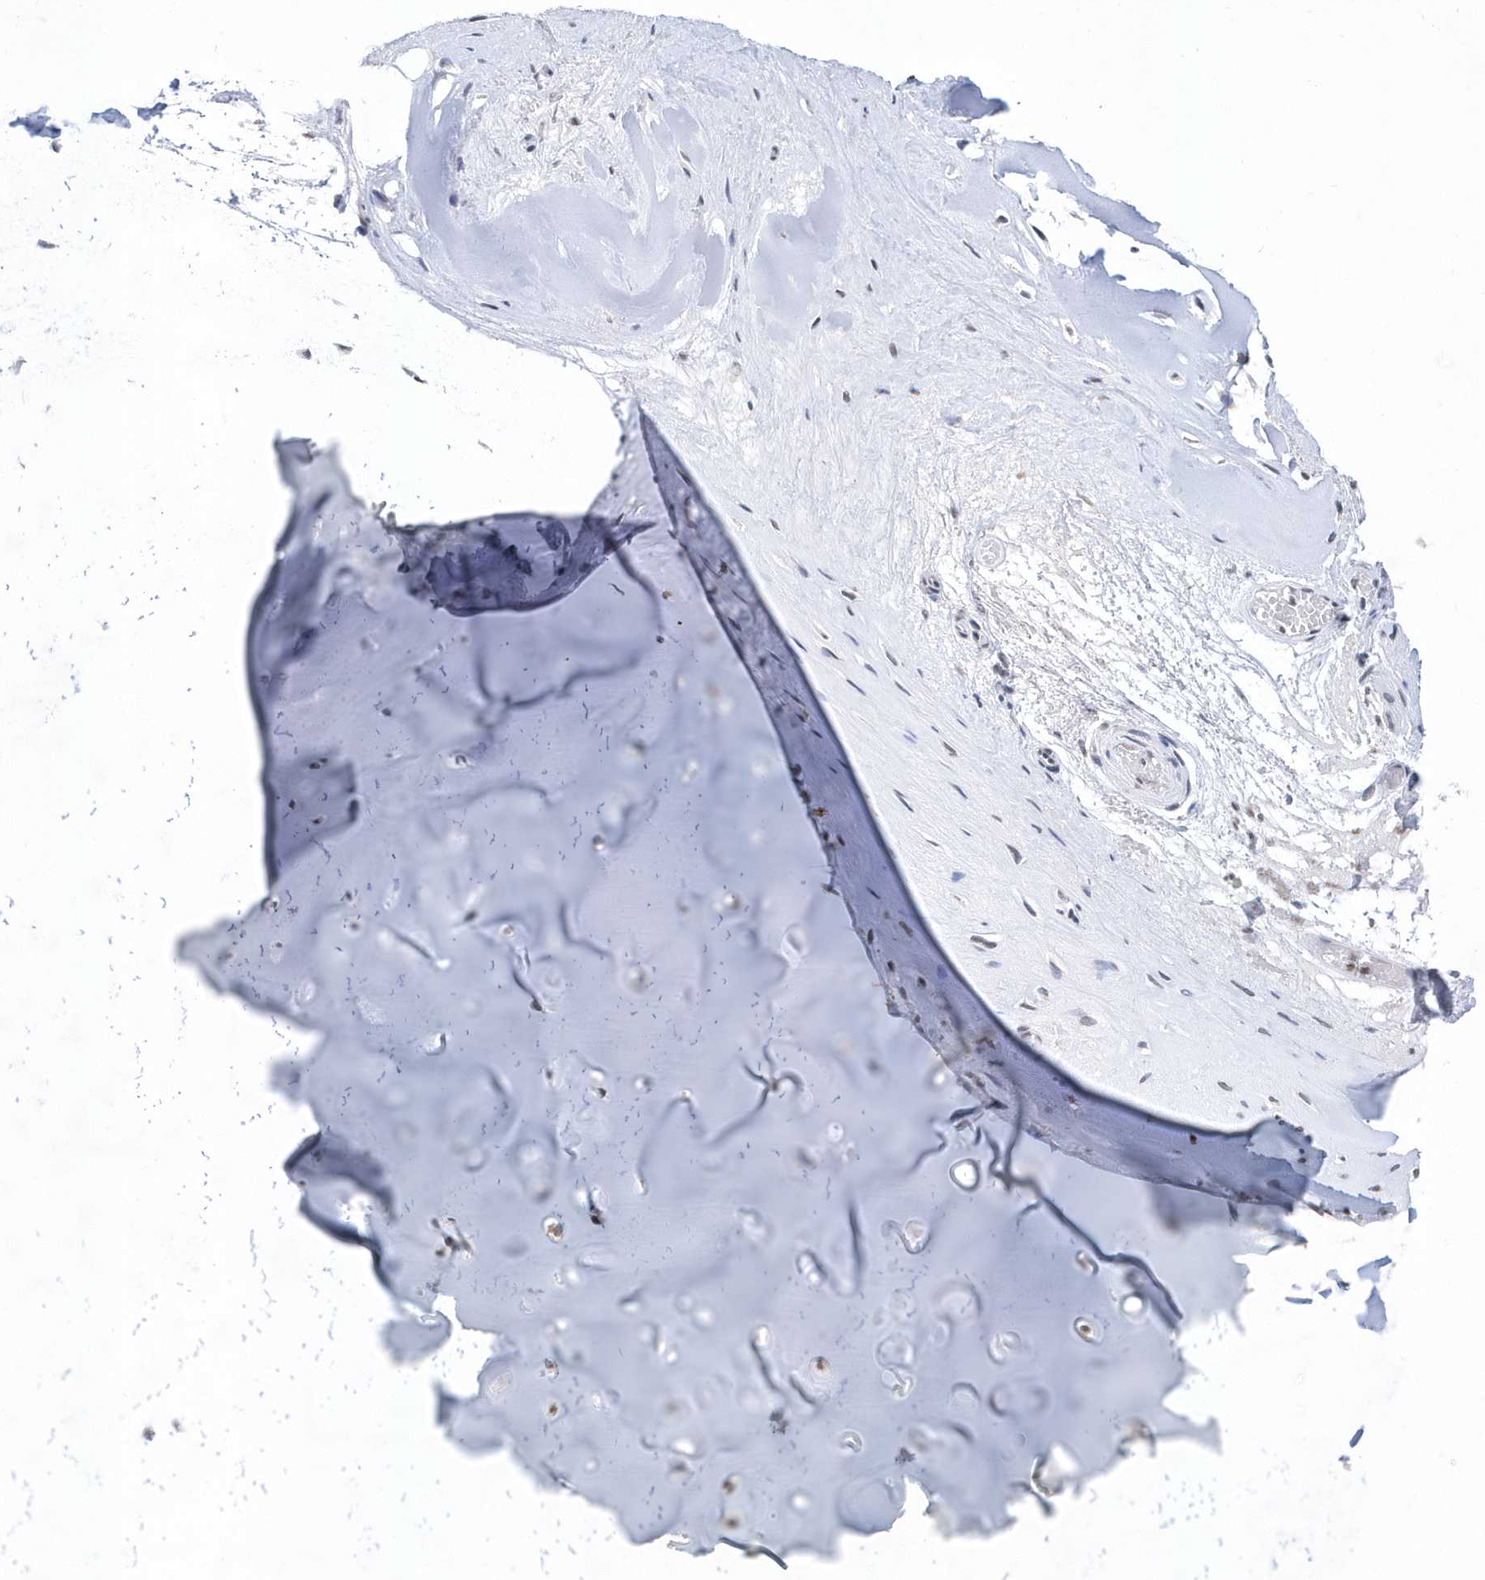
{"staining": {"intensity": "negative", "quantity": "none", "location": "none"}, "tissue": "adipose tissue", "cell_type": "Adipocytes", "image_type": "normal", "snomed": [{"axis": "morphology", "description": "Normal tissue, NOS"}, {"axis": "morphology", "description": "Basal cell carcinoma"}, {"axis": "topography", "description": "Cartilage tissue"}, {"axis": "topography", "description": "Nasopharynx"}, {"axis": "topography", "description": "Oral tissue"}], "caption": "DAB (3,3'-diaminobenzidine) immunohistochemical staining of benign human adipose tissue displays no significant positivity in adipocytes. (DAB (3,3'-diaminobenzidine) immunohistochemistry (IHC), high magnification).", "gene": "VWA5B2", "patient": {"sex": "female", "age": 77}}